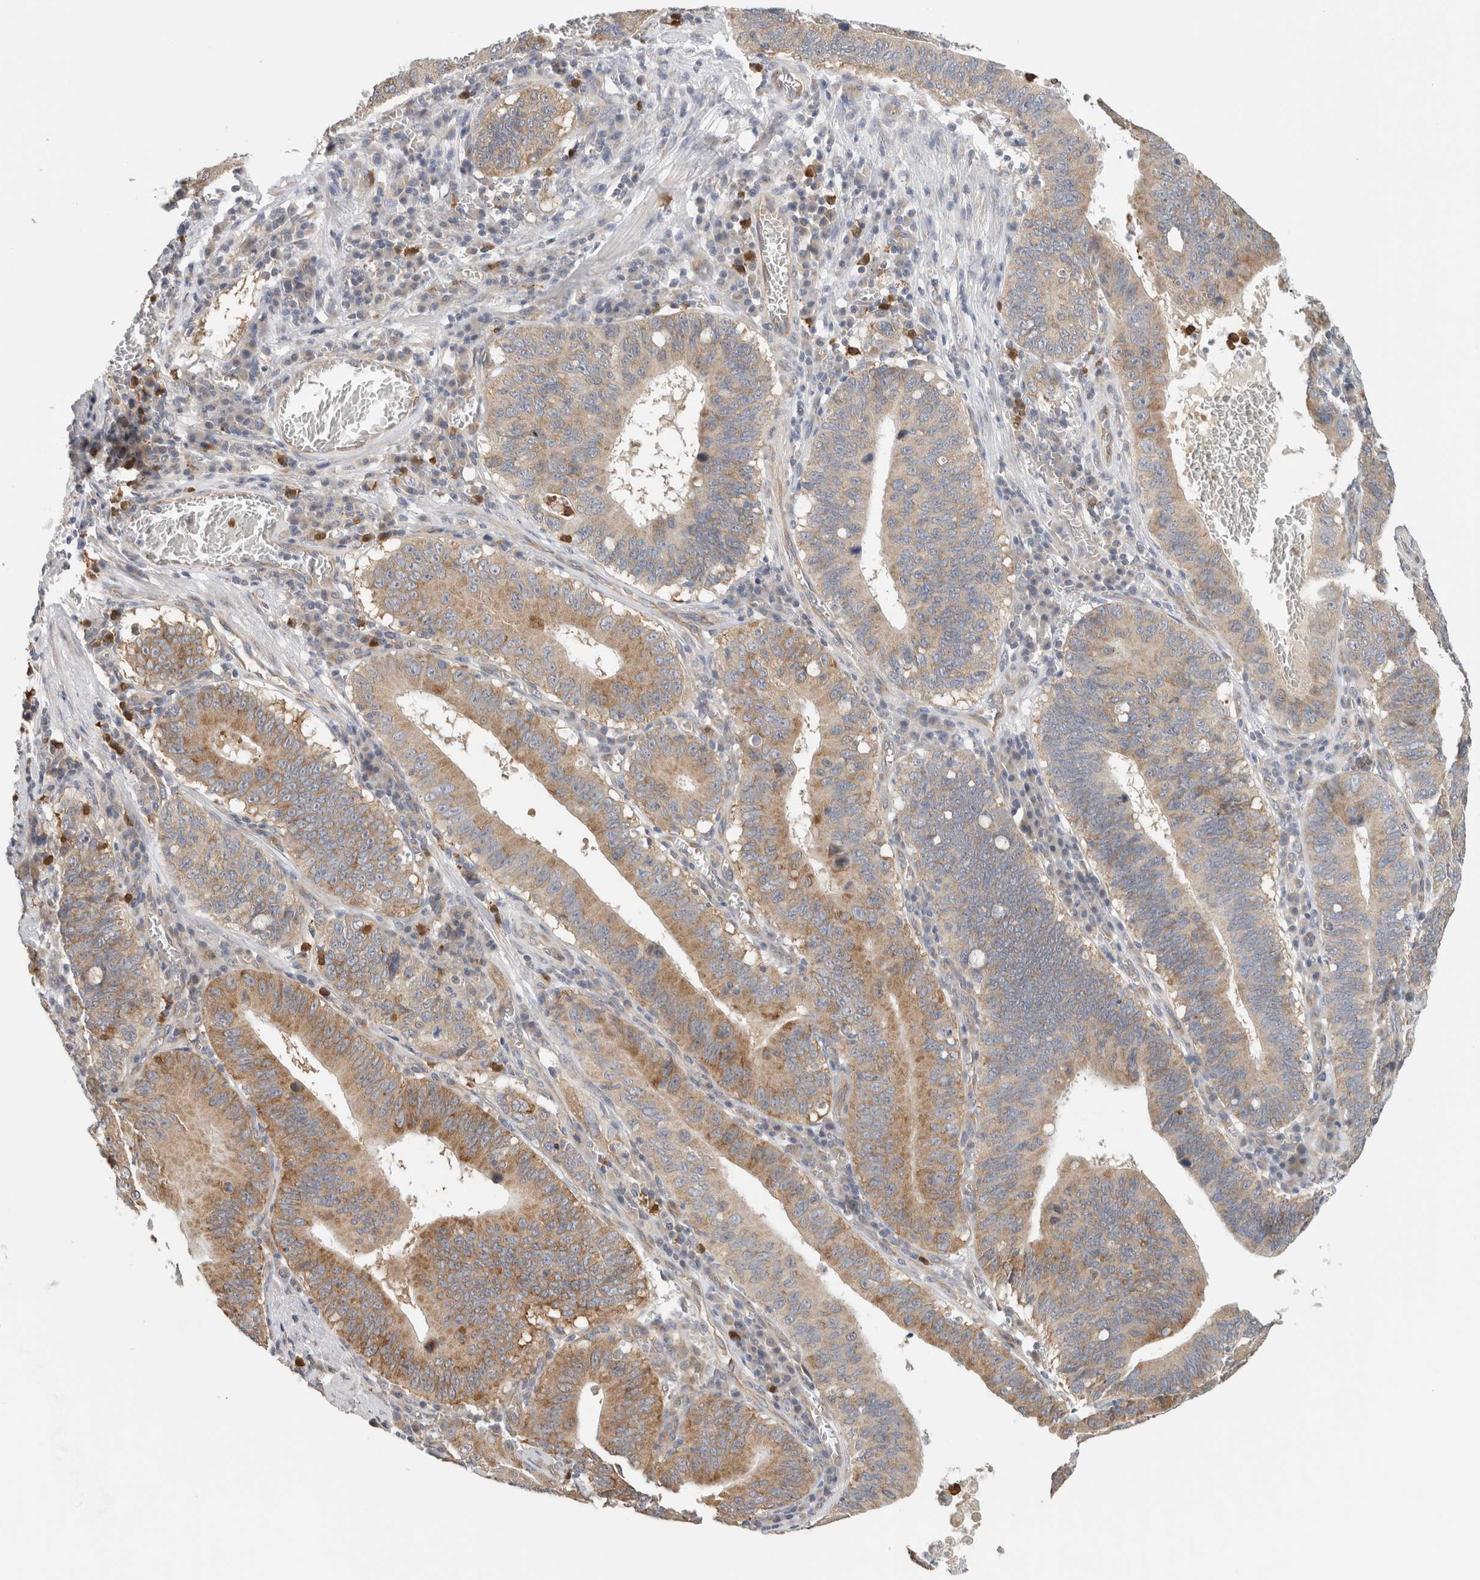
{"staining": {"intensity": "moderate", "quantity": ">75%", "location": "cytoplasmic/membranous"}, "tissue": "stomach cancer", "cell_type": "Tumor cells", "image_type": "cancer", "snomed": [{"axis": "morphology", "description": "Adenocarcinoma, NOS"}, {"axis": "topography", "description": "Stomach"}, {"axis": "topography", "description": "Gastric cardia"}], "caption": "IHC micrograph of neoplastic tissue: human adenocarcinoma (stomach) stained using immunohistochemistry (IHC) demonstrates medium levels of moderate protein expression localized specifically in the cytoplasmic/membranous of tumor cells, appearing as a cytoplasmic/membranous brown color.", "gene": "PUM1", "patient": {"sex": "male", "age": 59}}